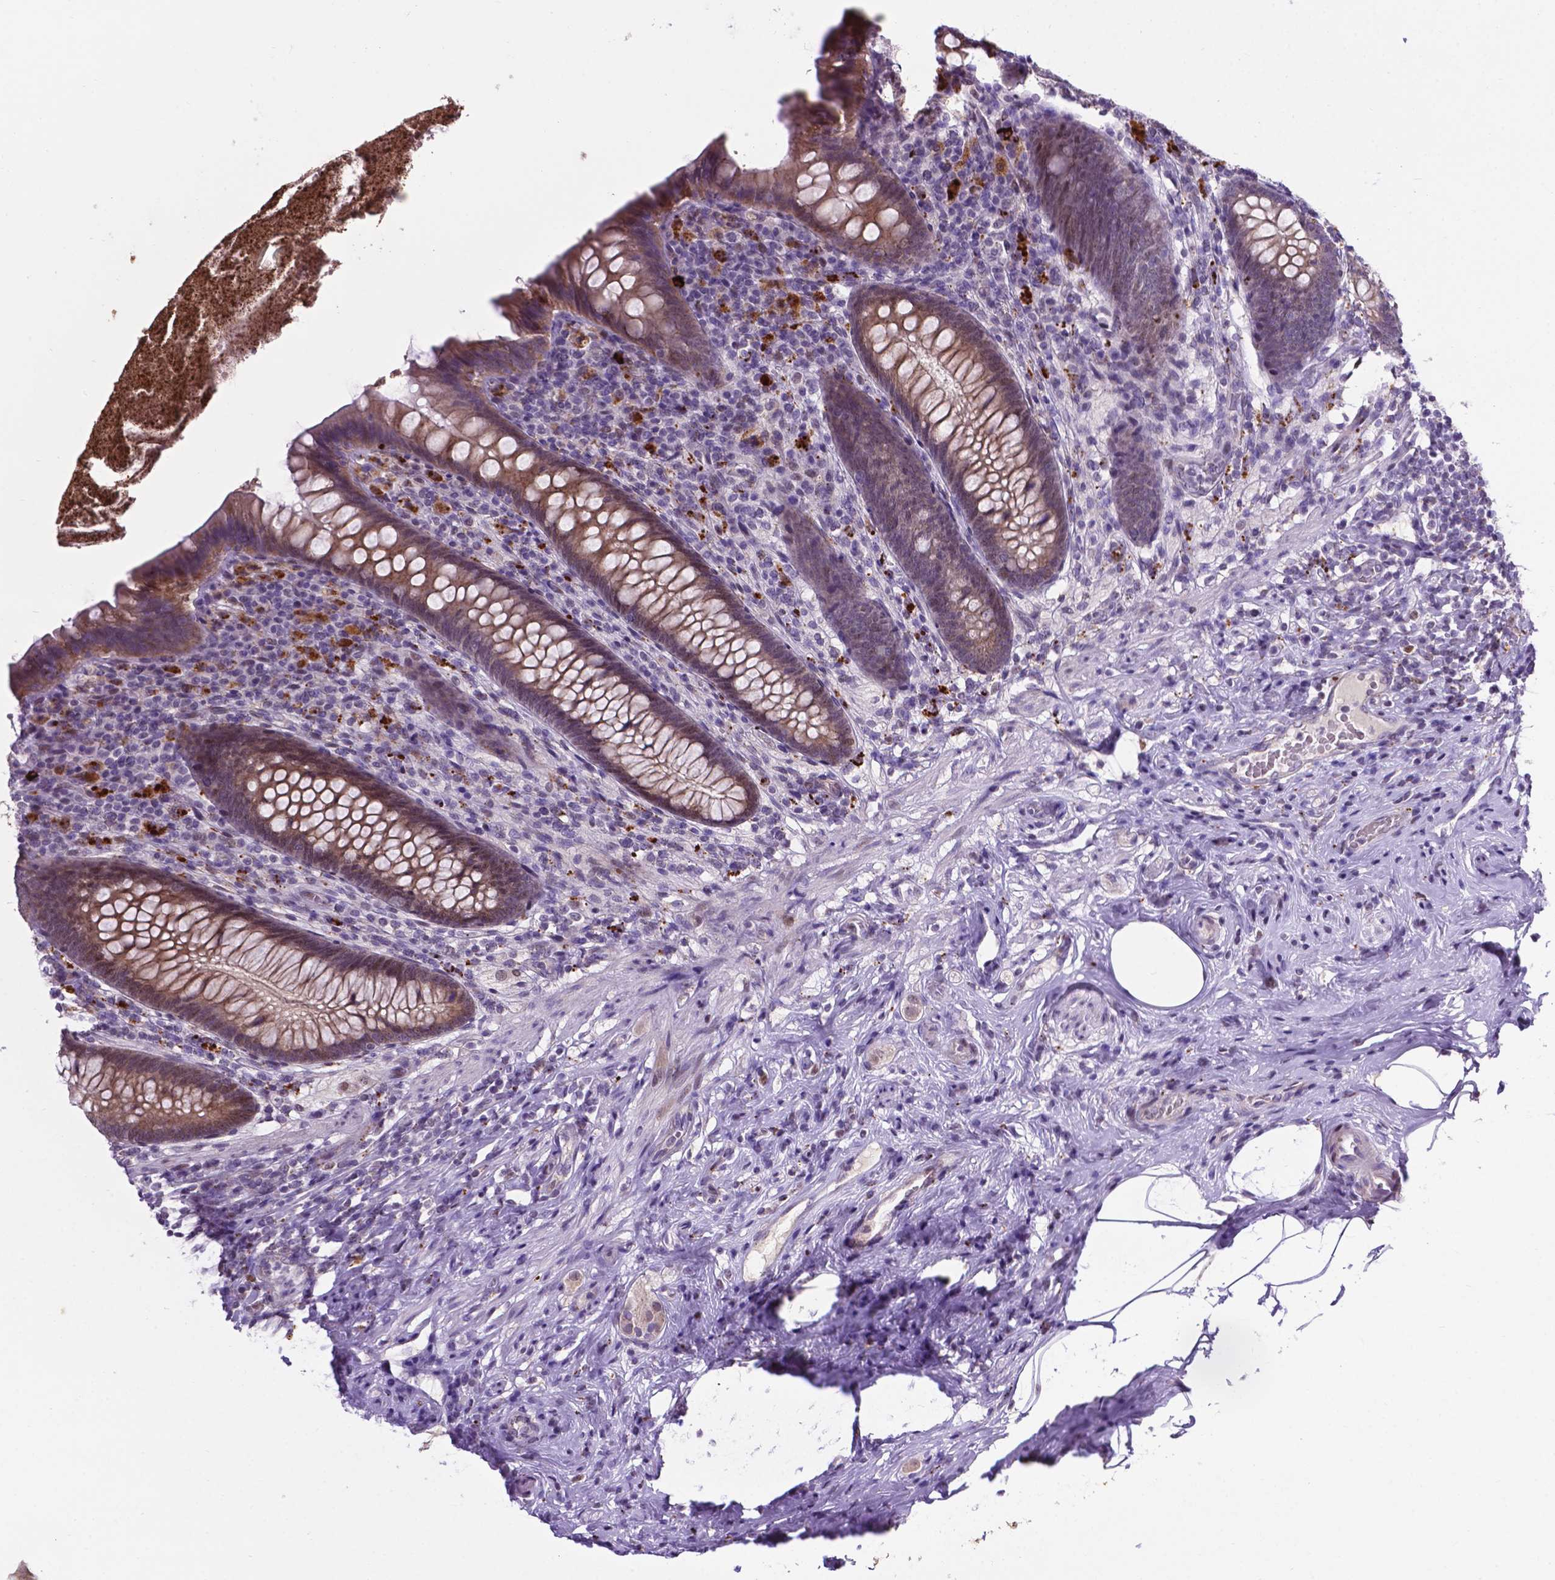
{"staining": {"intensity": "weak", "quantity": ">75%", "location": "cytoplasmic/membranous"}, "tissue": "appendix", "cell_type": "Glandular cells", "image_type": "normal", "snomed": [{"axis": "morphology", "description": "Normal tissue, NOS"}, {"axis": "topography", "description": "Appendix"}], "caption": "A high-resolution photomicrograph shows immunohistochemistry staining of normal appendix, which reveals weak cytoplasmic/membranous positivity in approximately >75% of glandular cells. (Stains: DAB in brown, nuclei in blue, Microscopy: brightfield microscopy at high magnification).", "gene": "SMAD2", "patient": {"sex": "male", "age": 47}}